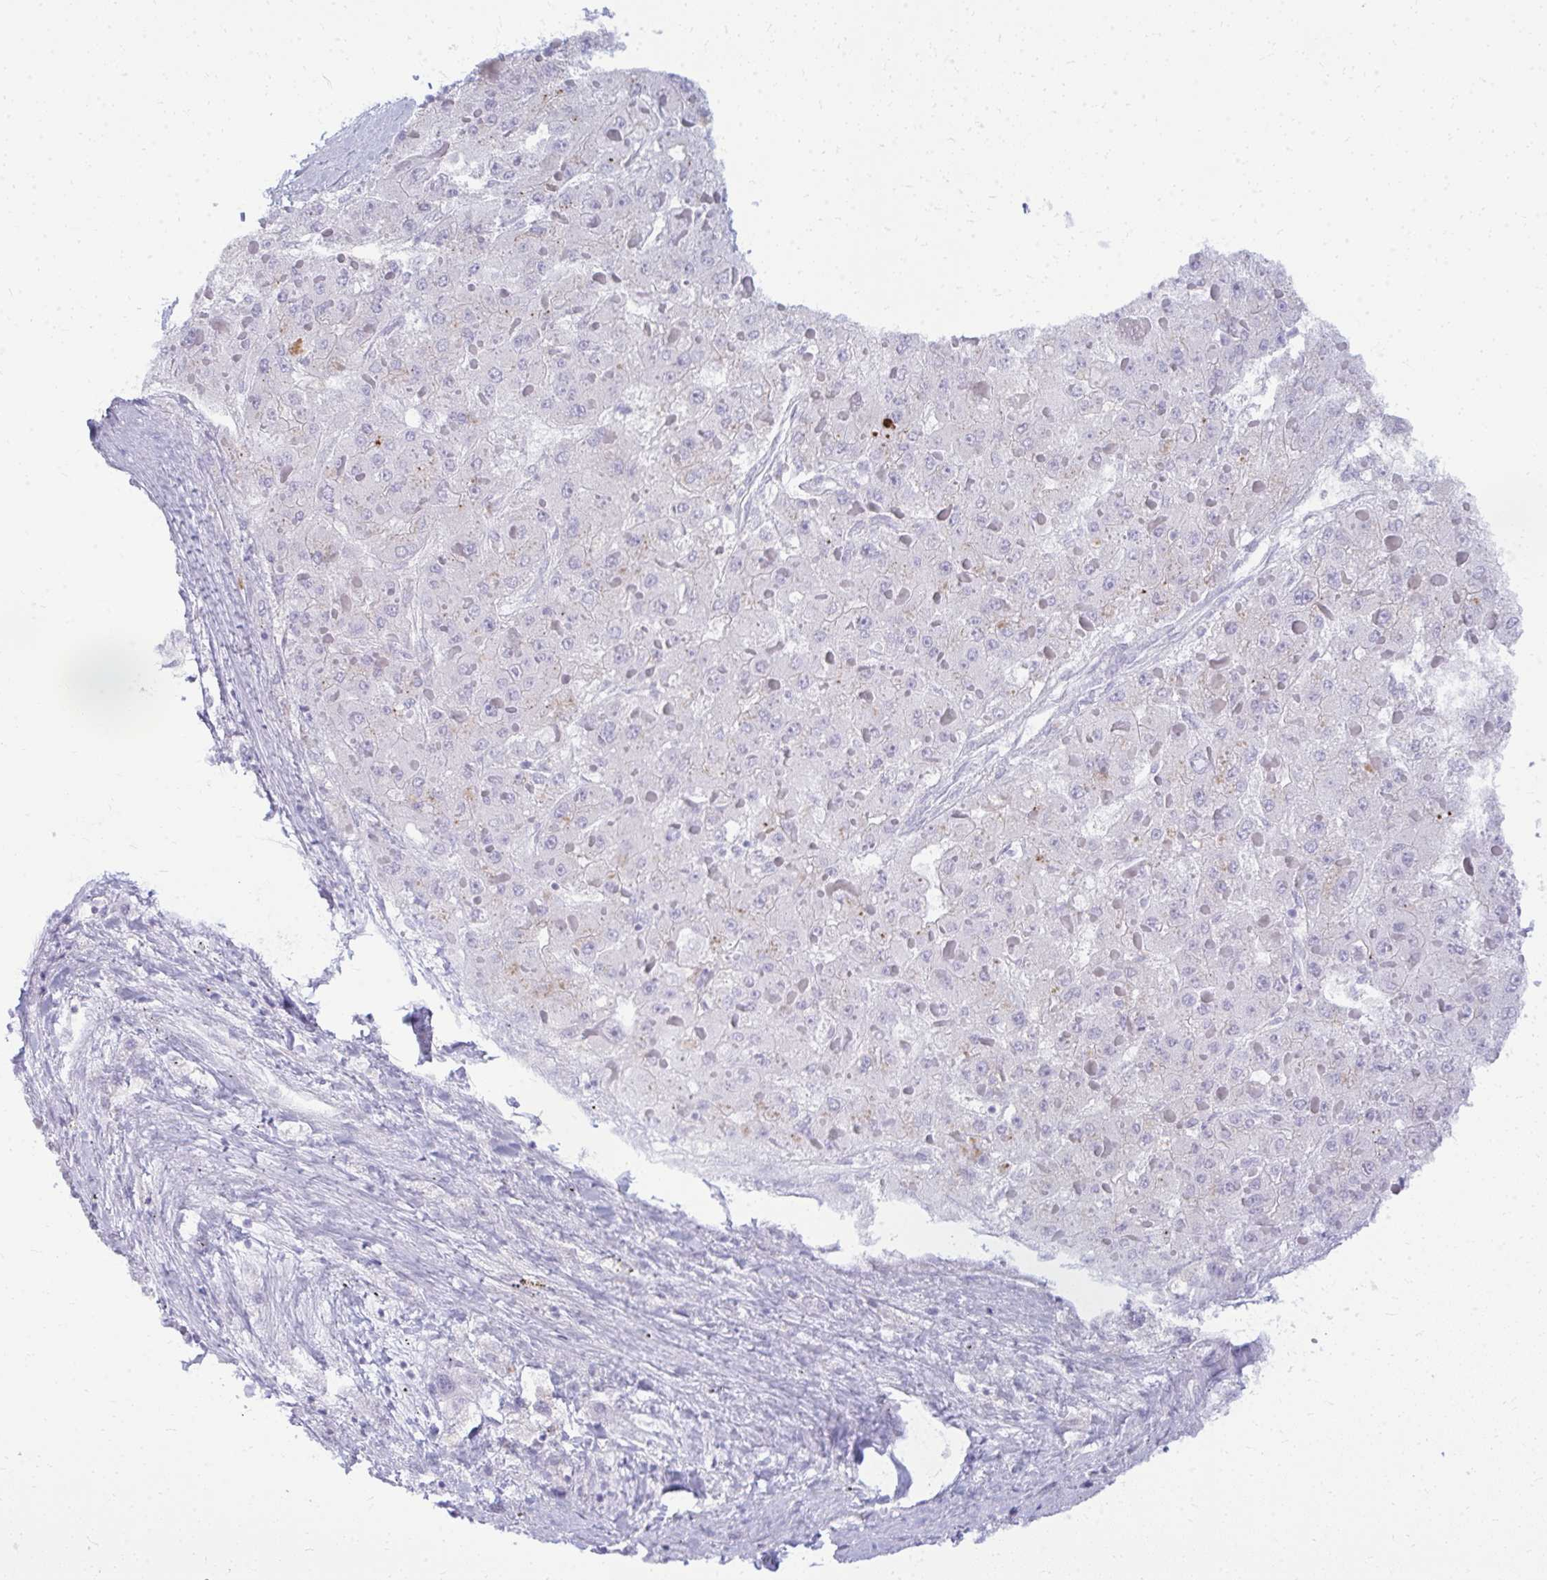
{"staining": {"intensity": "negative", "quantity": "none", "location": "none"}, "tissue": "liver cancer", "cell_type": "Tumor cells", "image_type": "cancer", "snomed": [{"axis": "morphology", "description": "Carcinoma, Hepatocellular, NOS"}, {"axis": "topography", "description": "Liver"}], "caption": "A high-resolution image shows immunohistochemistry (IHC) staining of hepatocellular carcinoma (liver), which demonstrates no significant staining in tumor cells.", "gene": "TSPEAR", "patient": {"sex": "female", "age": 73}}